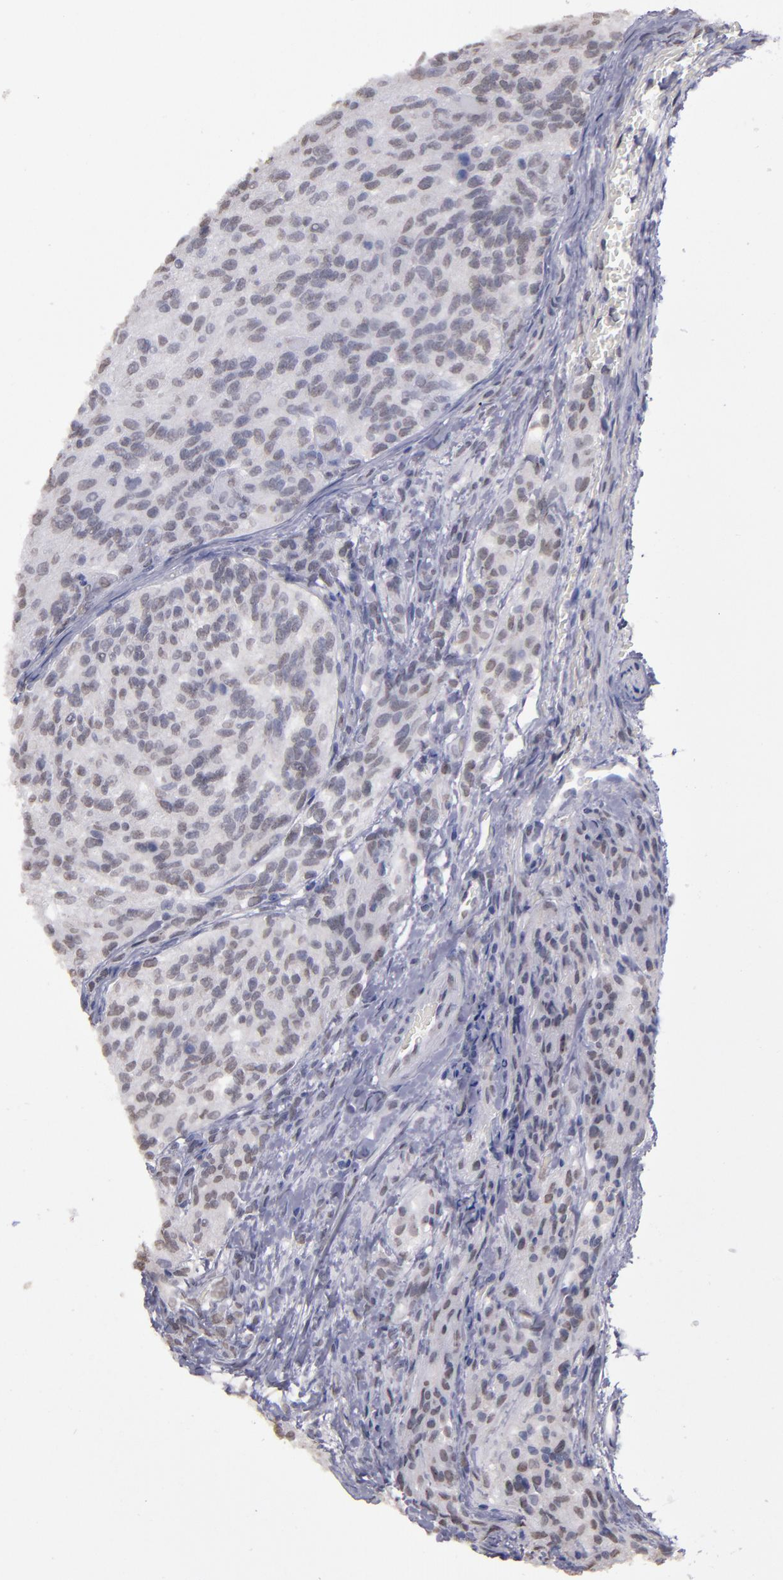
{"staining": {"intensity": "weak", "quantity": "25%-75%", "location": "nuclear"}, "tissue": "glioma", "cell_type": "Tumor cells", "image_type": "cancer", "snomed": [{"axis": "morphology", "description": "Normal tissue, NOS"}, {"axis": "morphology", "description": "Glioma, malignant, High grade"}, {"axis": "topography", "description": "Cerebral cortex"}], "caption": "A high-resolution histopathology image shows immunohistochemistry (IHC) staining of glioma, which demonstrates weak nuclear expression in about 25%-75% of tumor cells. Nuclei are stained in blue.", "gene": "IRF4", "patient": {"sex": "male", "age": 56}}